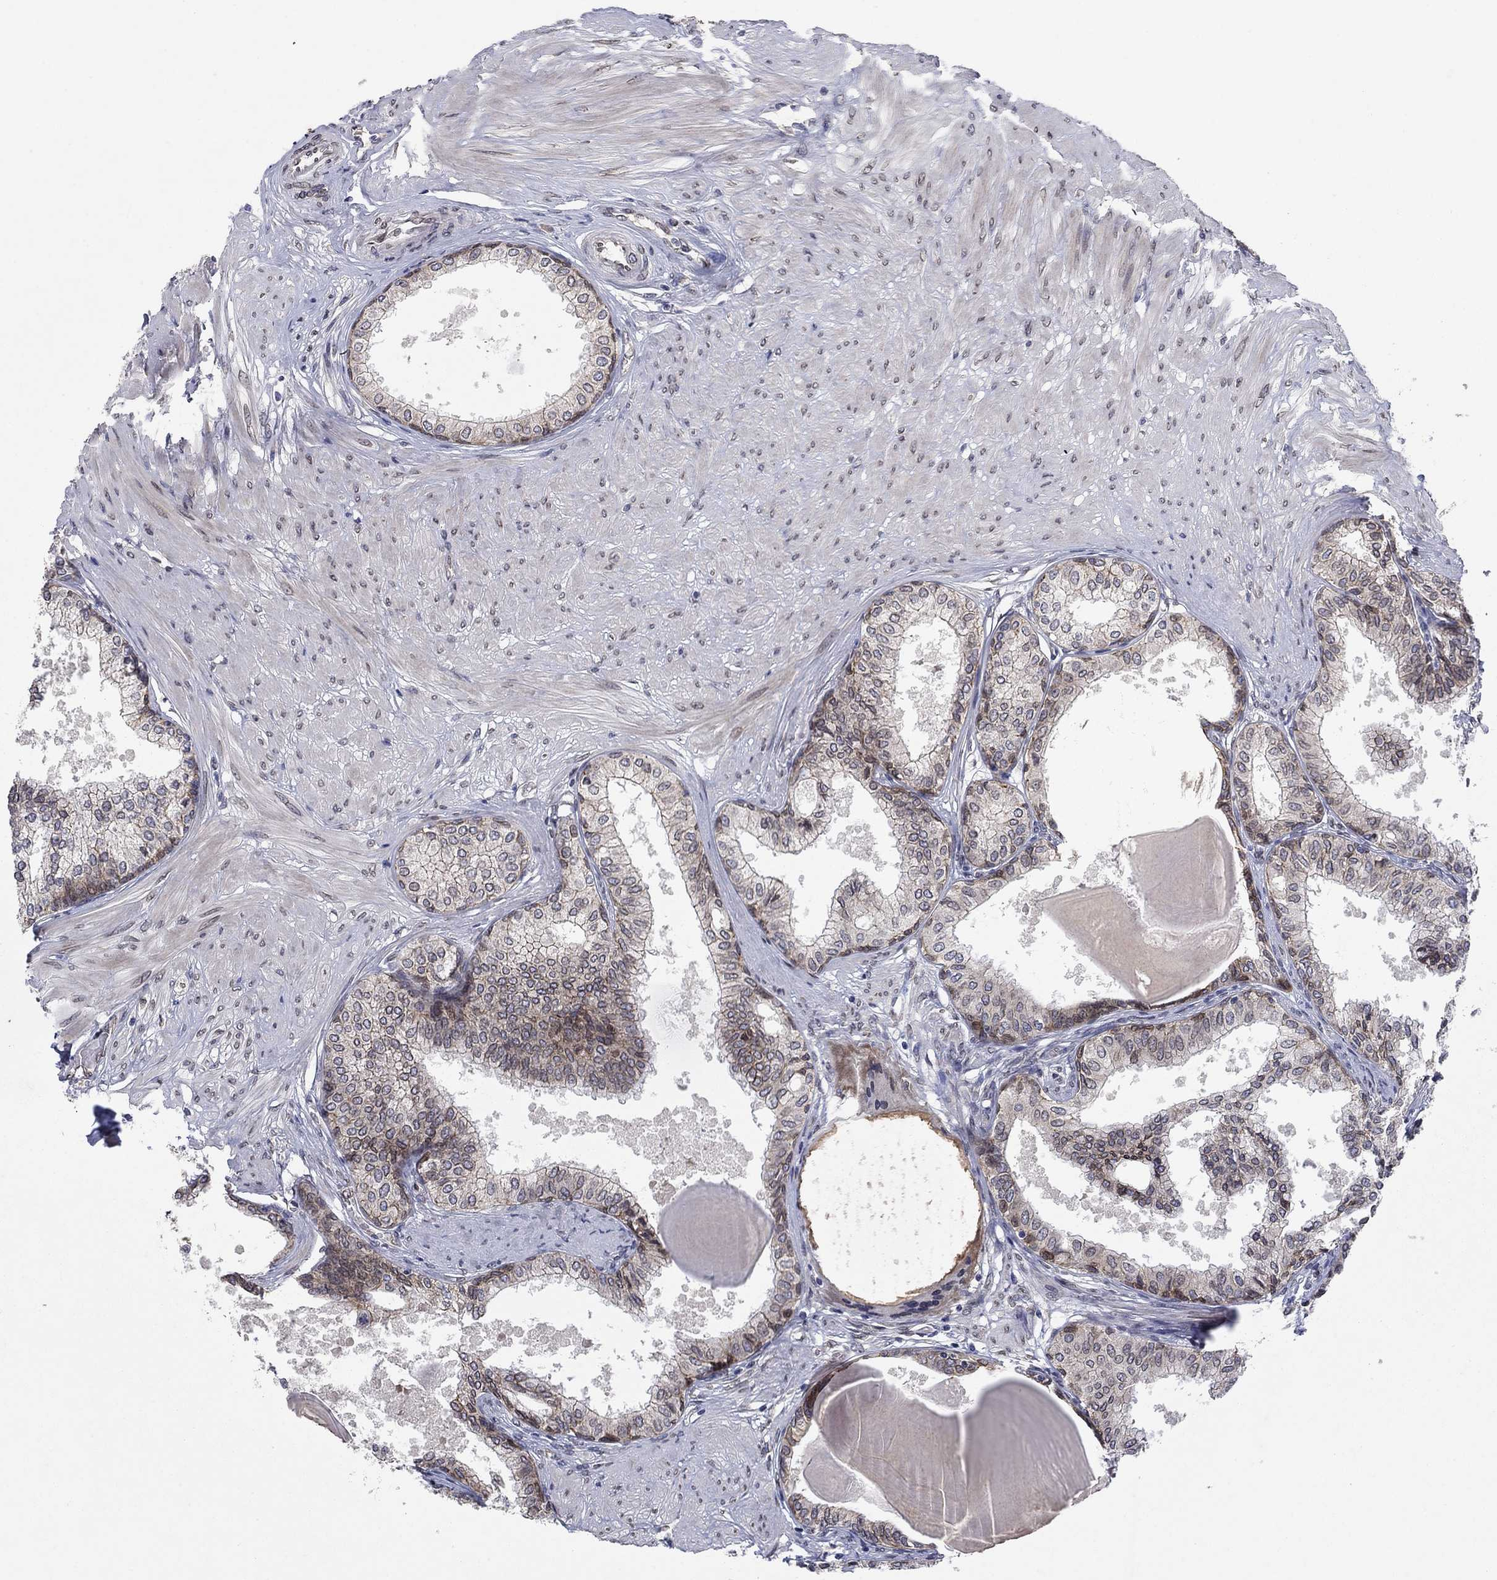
{"staining": {"intensity": "moderate", "quantity": "25%-75%", "location": "cytoplasmic/membranous"}, "tissue": "prostate", "cell_type": "Glandular cells", "image_type": "normal", "snomed": [{"axis": "morphology", "description": "Normal tissue, NOS"}, {"axis": "topography", "description": "Prostate"}], "caption": "Immunohistochemistry (DAB (3,3'-diaminobenzidine)) staining of benign human prostate reveals moderate cytoplasmic/membranous protein staining in about 25%-75% of glandular cells. Immunohistochemistry stains the protein in brown and the nuclei are stained blue.", "gene": "EMC9", "patient": {"sex": "male", "age": 63}}